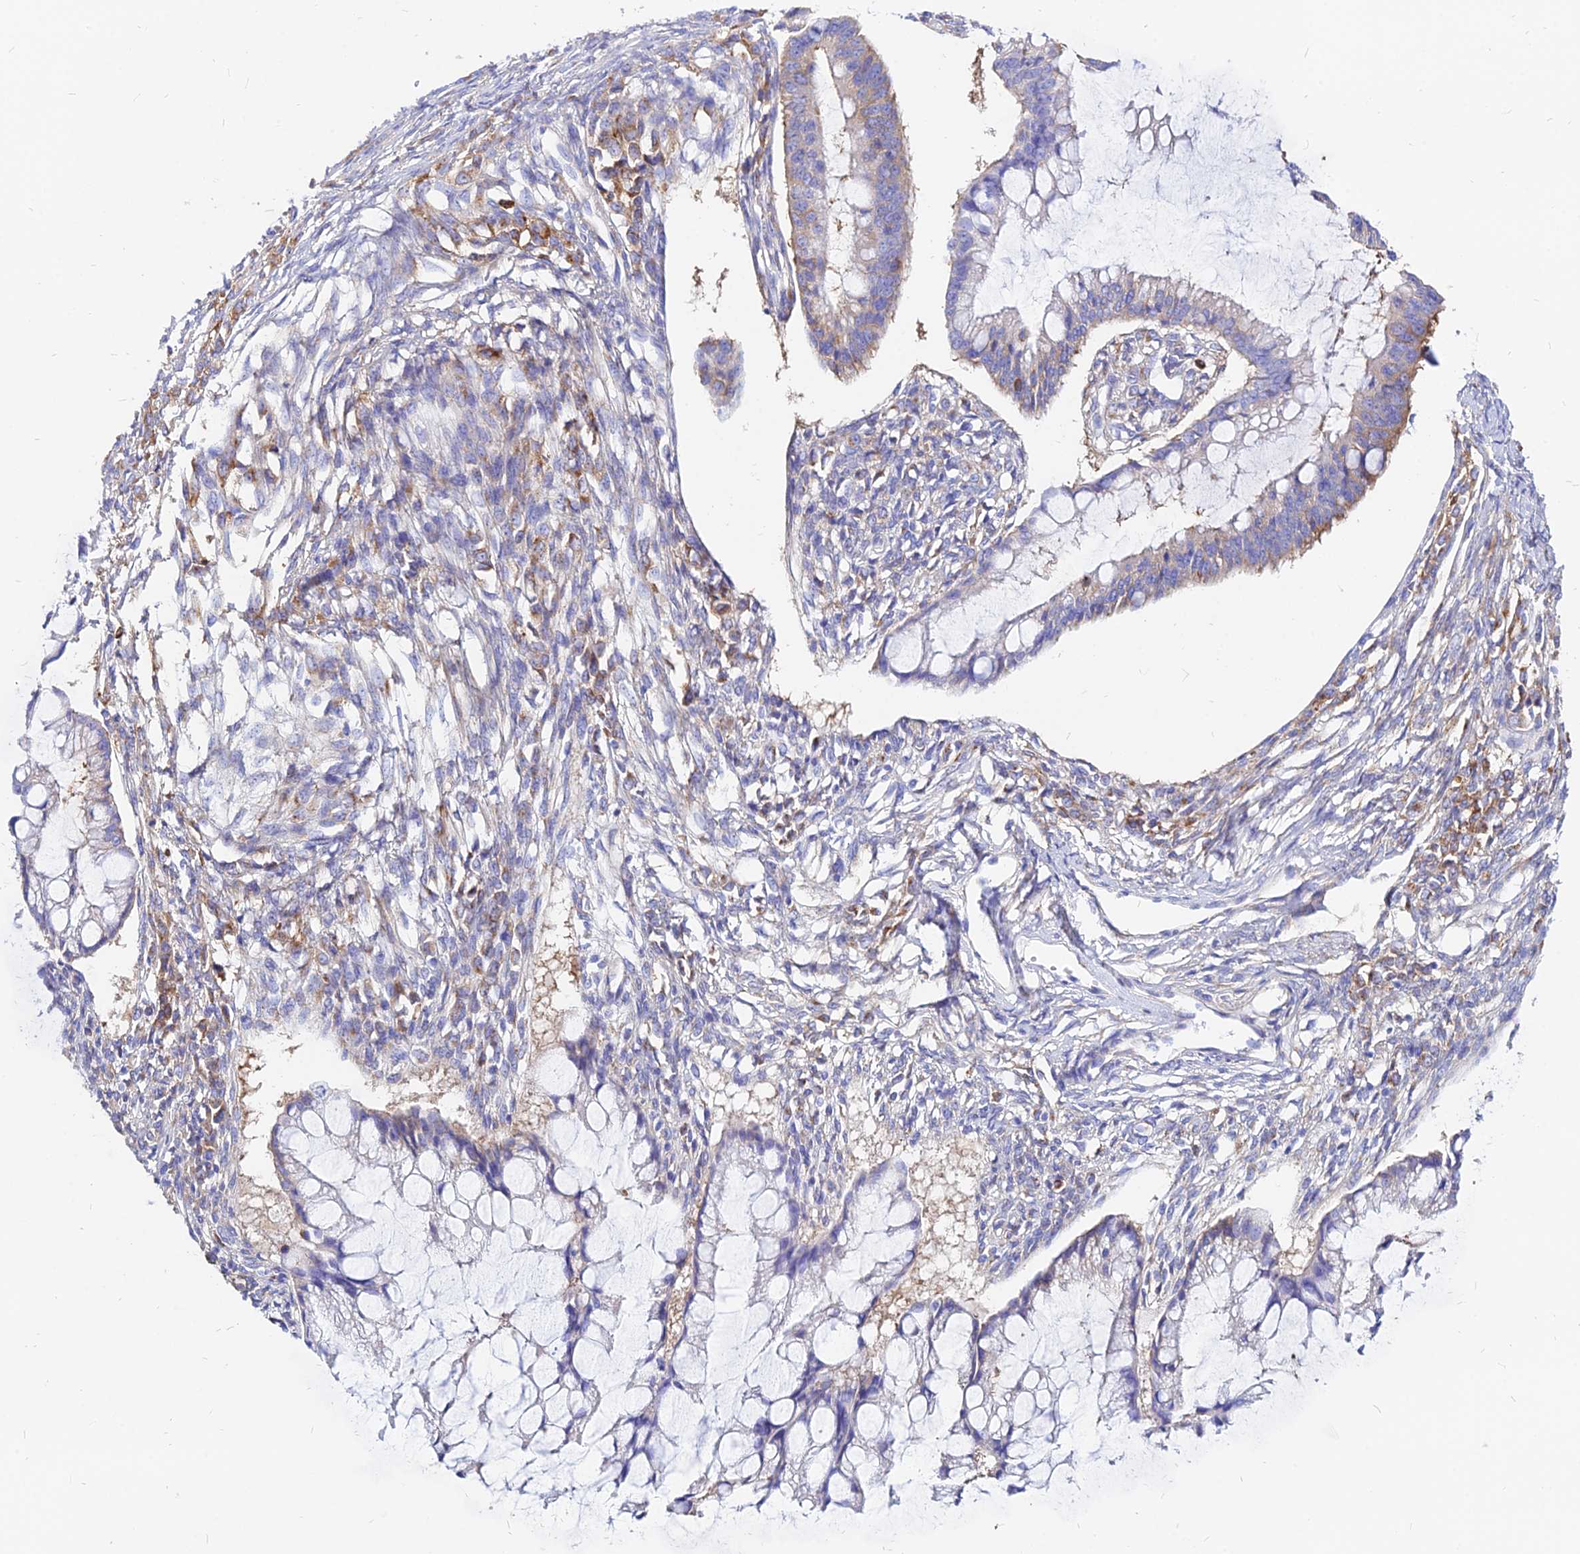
{"staining": {"intensity": "weak", "quantity": "<25%", "location": "cytoplasmic/membranous"}, "tissue": "ovarian cancer", "cell_type": "Tumor cells", "image_type": "cancer", "snomed": [{"axis": "morphology", "description": "Cystadenocarcinoma, mucinous, NOS"}, {"axis": "topography", "description": "Ovary"}], "caption": "Tumor cells are negative for brown protein staining in ovarian cancer.", "gene": "AGTRAP", "patient": {"sex": "female", "age": 73}}